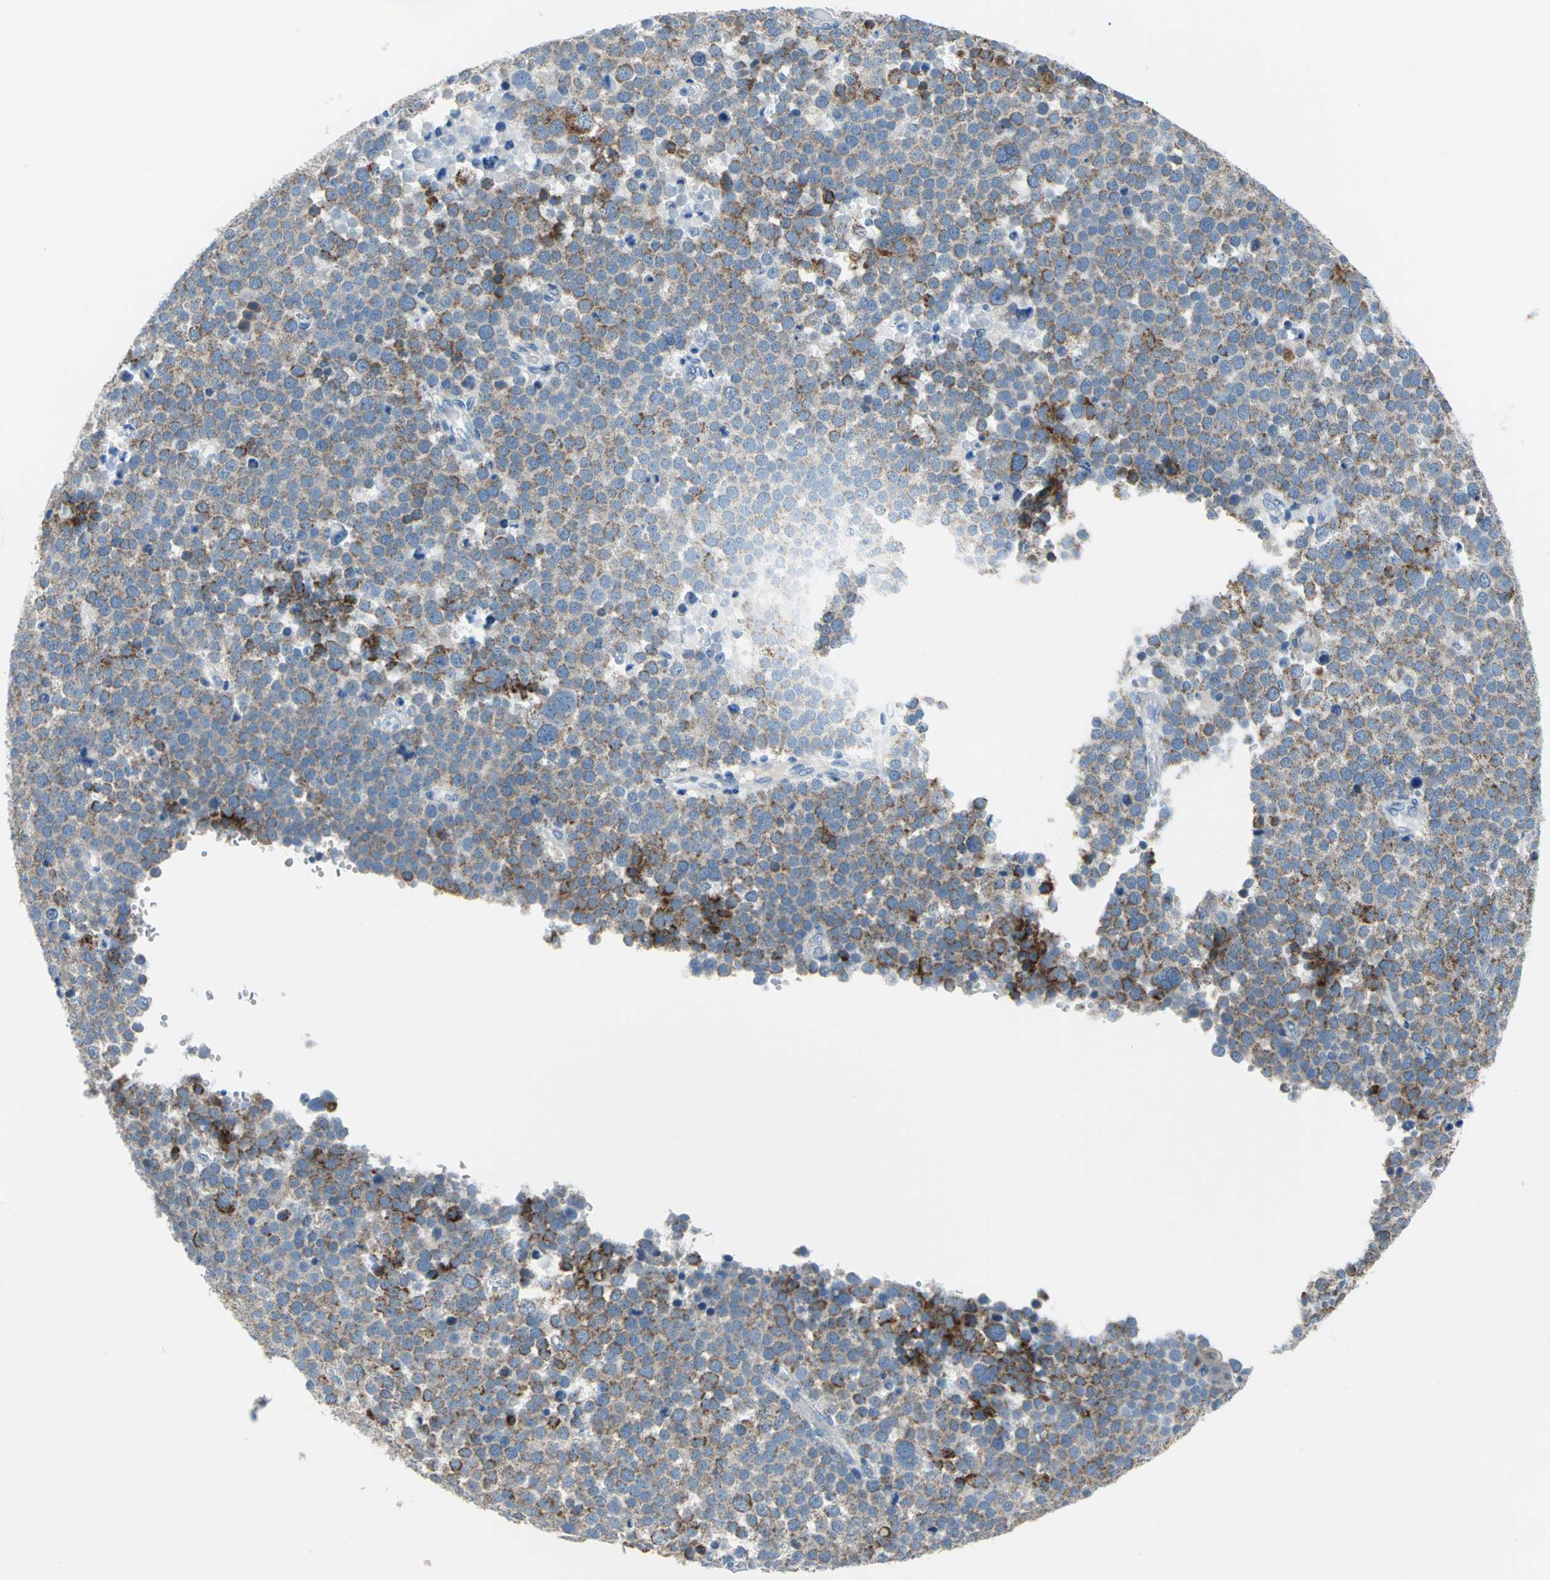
{"staining": {"intensity": "moderate", "quantity": "<25%", "location": "cytoplasmic/membranous"}, "tissue": "testis cancer", "cell_type": "Tumor cells", "image_type": "cancer", "snomed": [{"axis": "morphology", "description": "Seminoma, NOS"}, {"axis": "topography", "description": "Testis"}], "caption": "DAB (3,3'-diaminobenzidine) immunohistochemical staining of testis cancer (seminoma) reveals moderate cytoplasmic/membranous protein positivity in about <25% of tumor cells.", "gene": "MUC4", "patient": {"sex": "male", "age": 71}}